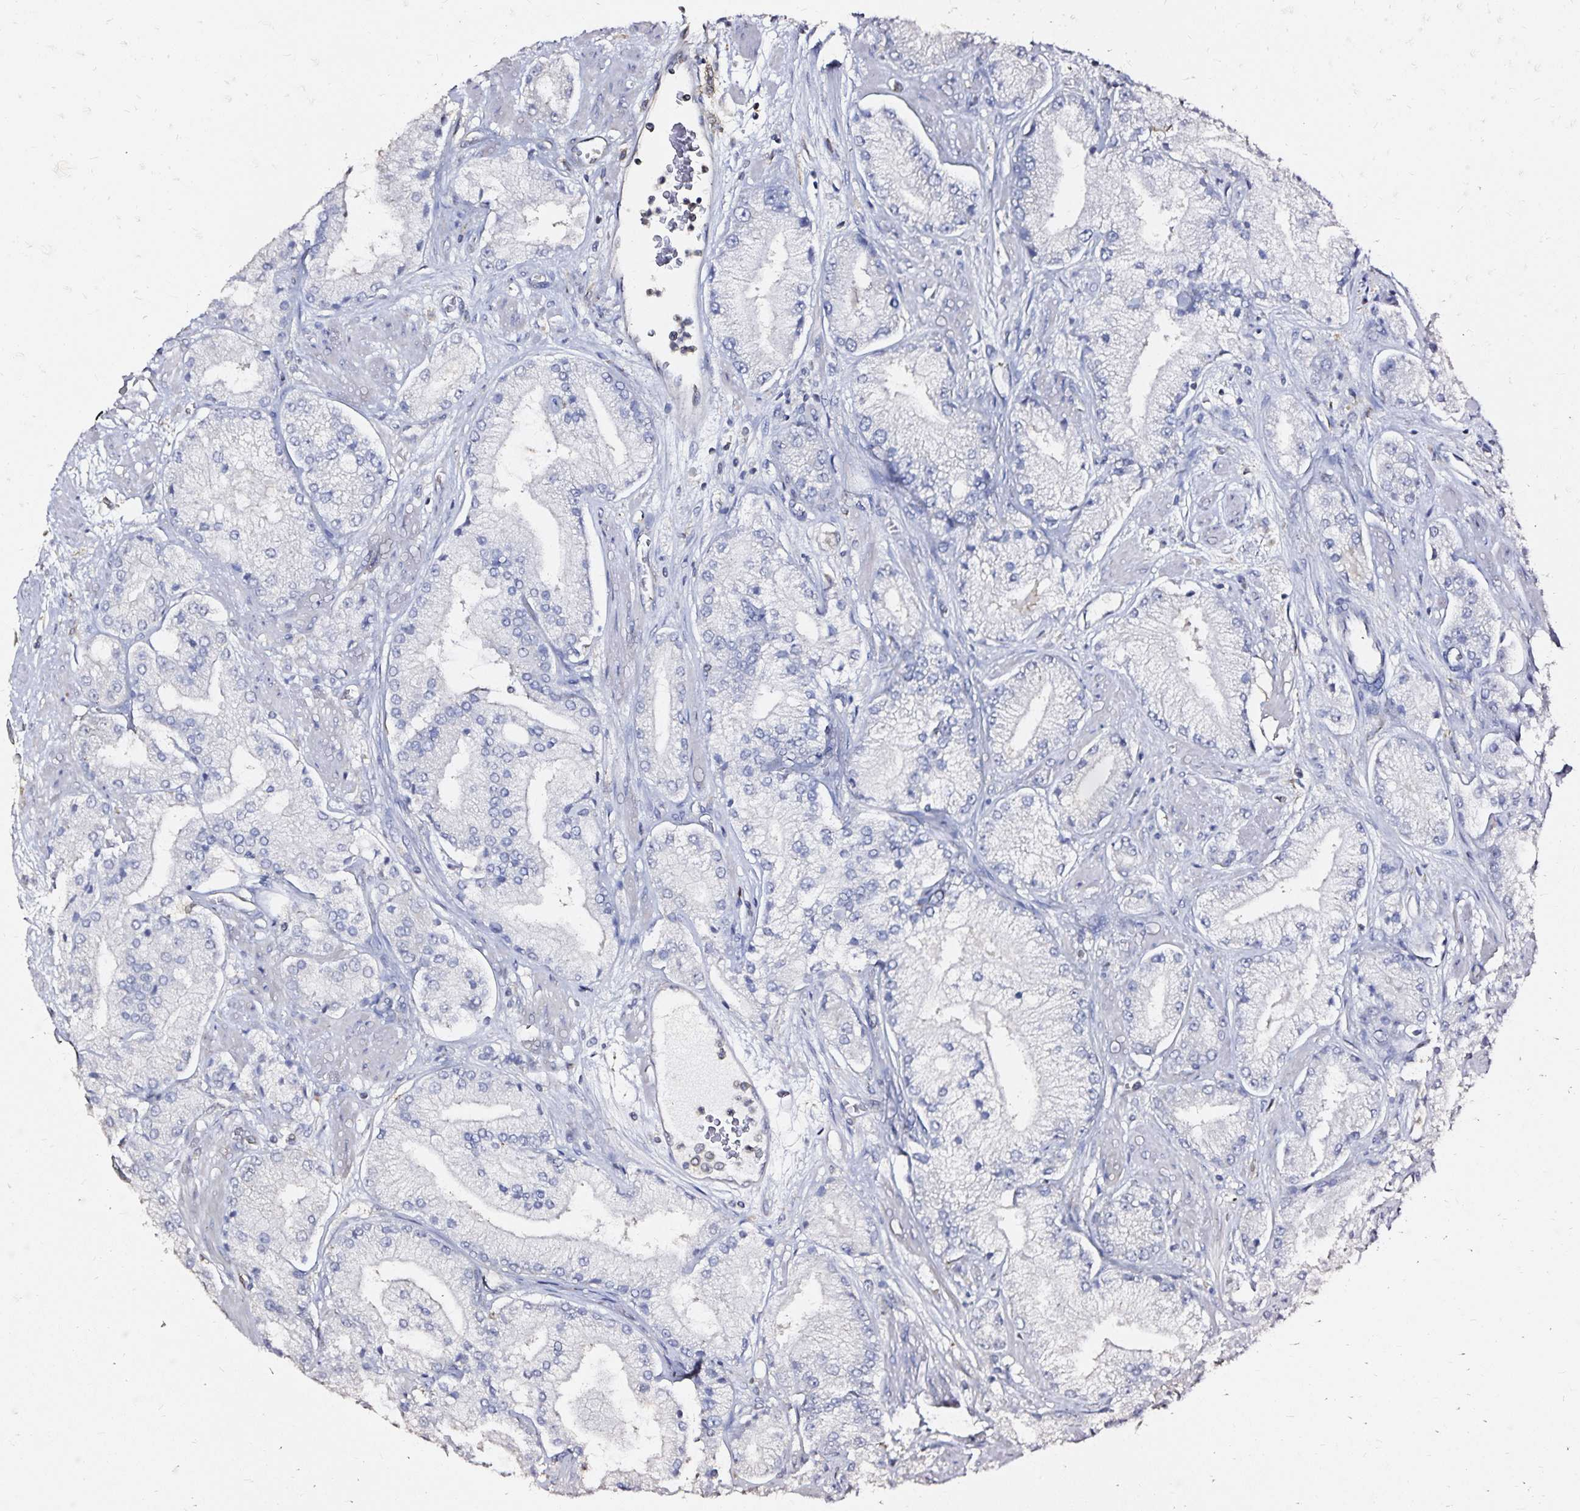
{"staining": {"intensity": "negative", "quantity": "none", "location": "none"}, "tissue": "prostate cancer", "cell_type": "Tumor cells", "image_type": "cancer", "snomed": [{"axis": "morphology", "description": "Adenocarcinoma, High grade"}, {"axis": "topography", "description": "Prostate"}], "caption": "High power microscopy histopathology image of an immunohistochemistry (IHC) photomicrograph of prostate cancer (adenocarcinoma (high-grade)), revealing no significant expression in tumor cells.", "gene": "SLC5A1", "patient": {"sex": "male", "age": 68}}